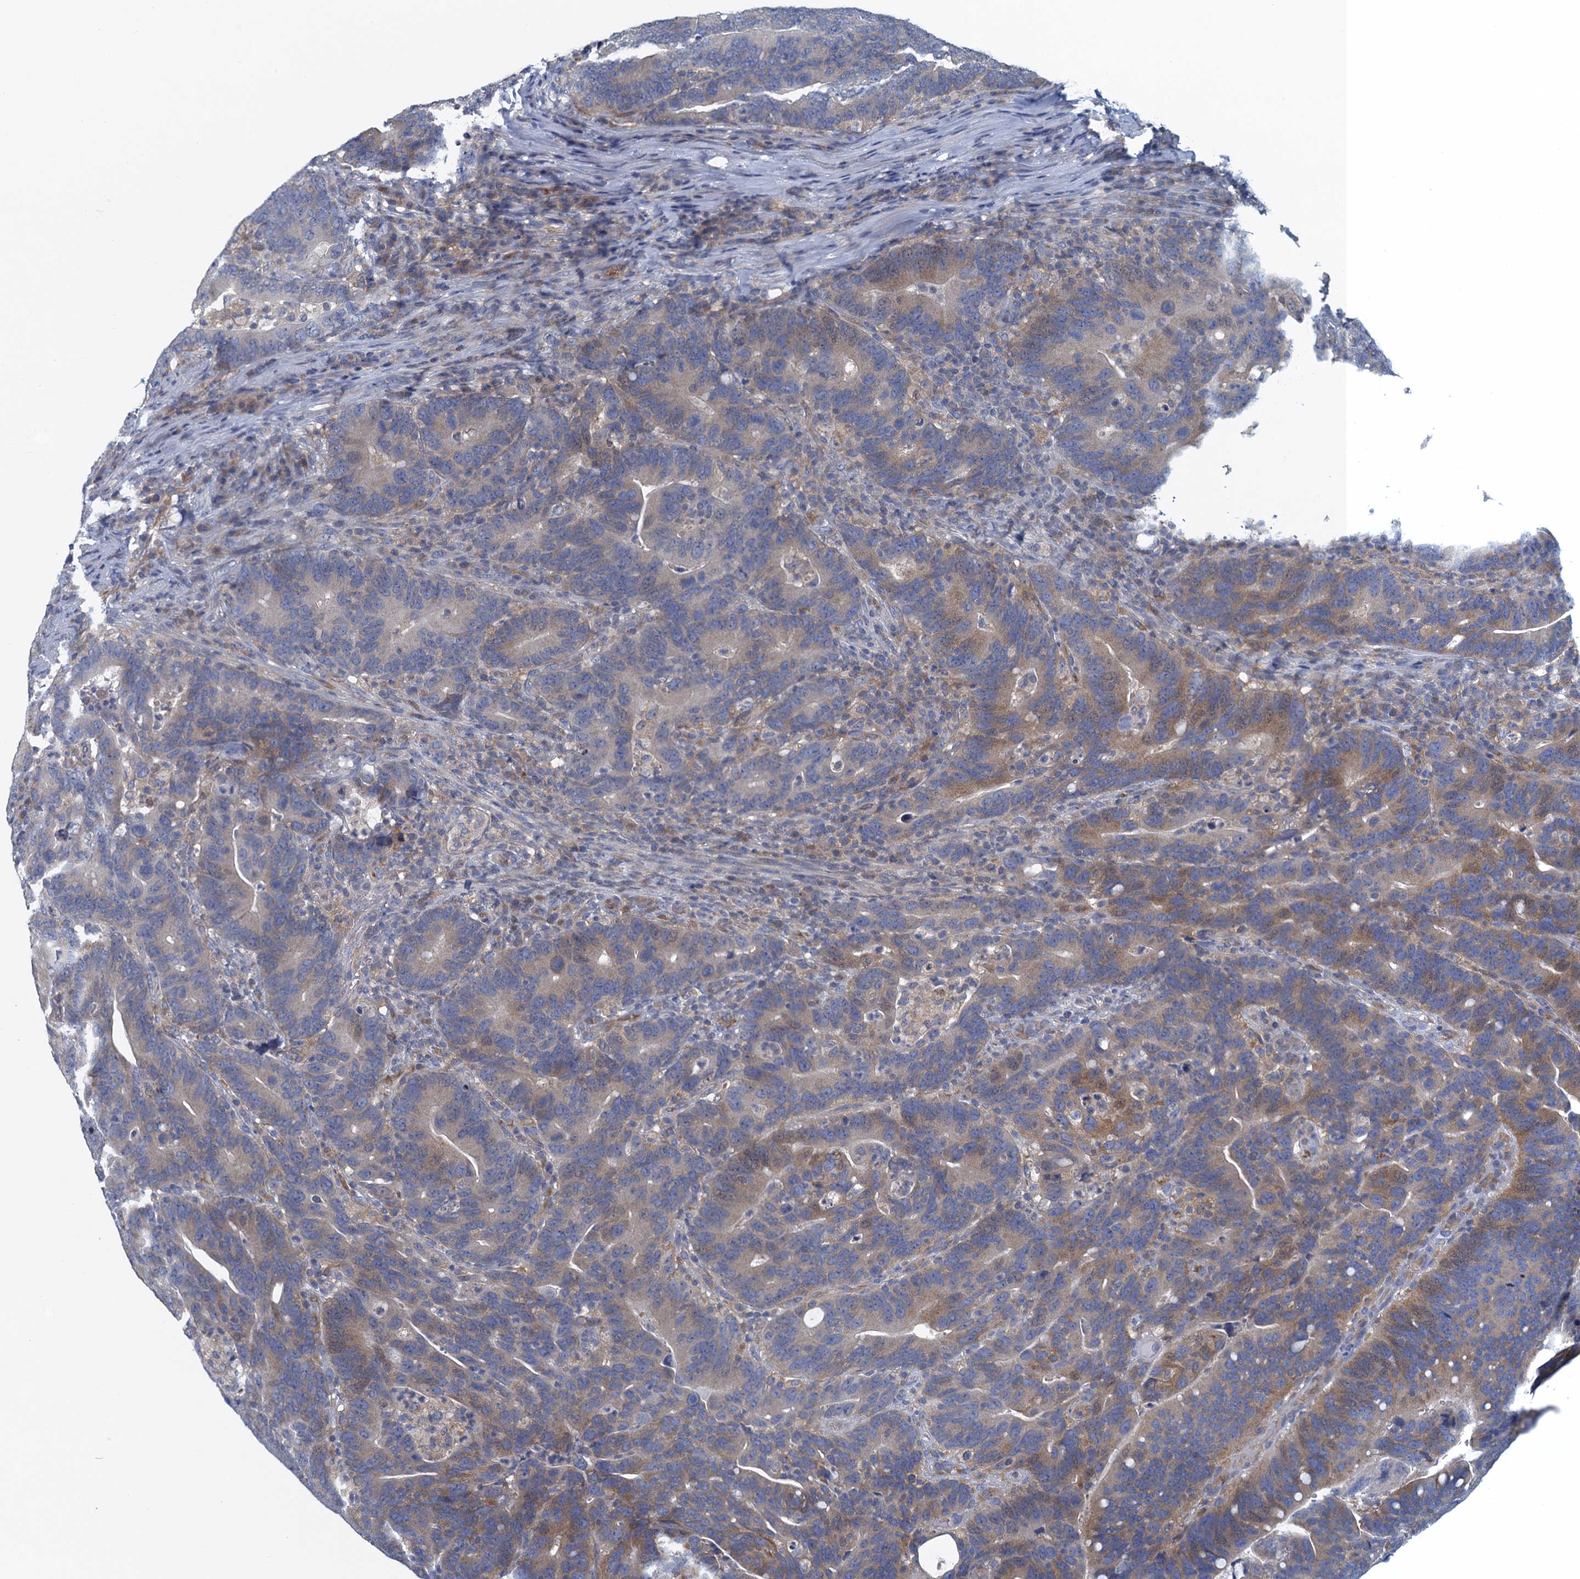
{"staining": {"intensity": "moderate", "quantity": "25%-75%", "location": "cytoplasmic/membranous"}, "tissue": "colorectal cancer", "cell_type": "Tumor cells", "image_type": "cancer", "snomed": [{"axis": "morphology", "description": "Adenocarcinoma, NOS"}, {"axis": "topography", "description": "Colon"}], "caption": "Immunohistochemistry (IHC) of colorectal cancer demonstrates medium levels of moderate cytoplasmic/membranous staining in approximately 25%-75% of tumor cells.", "gene": "NCKAP1L", "patient": {"sex": "female", "age": 66}}